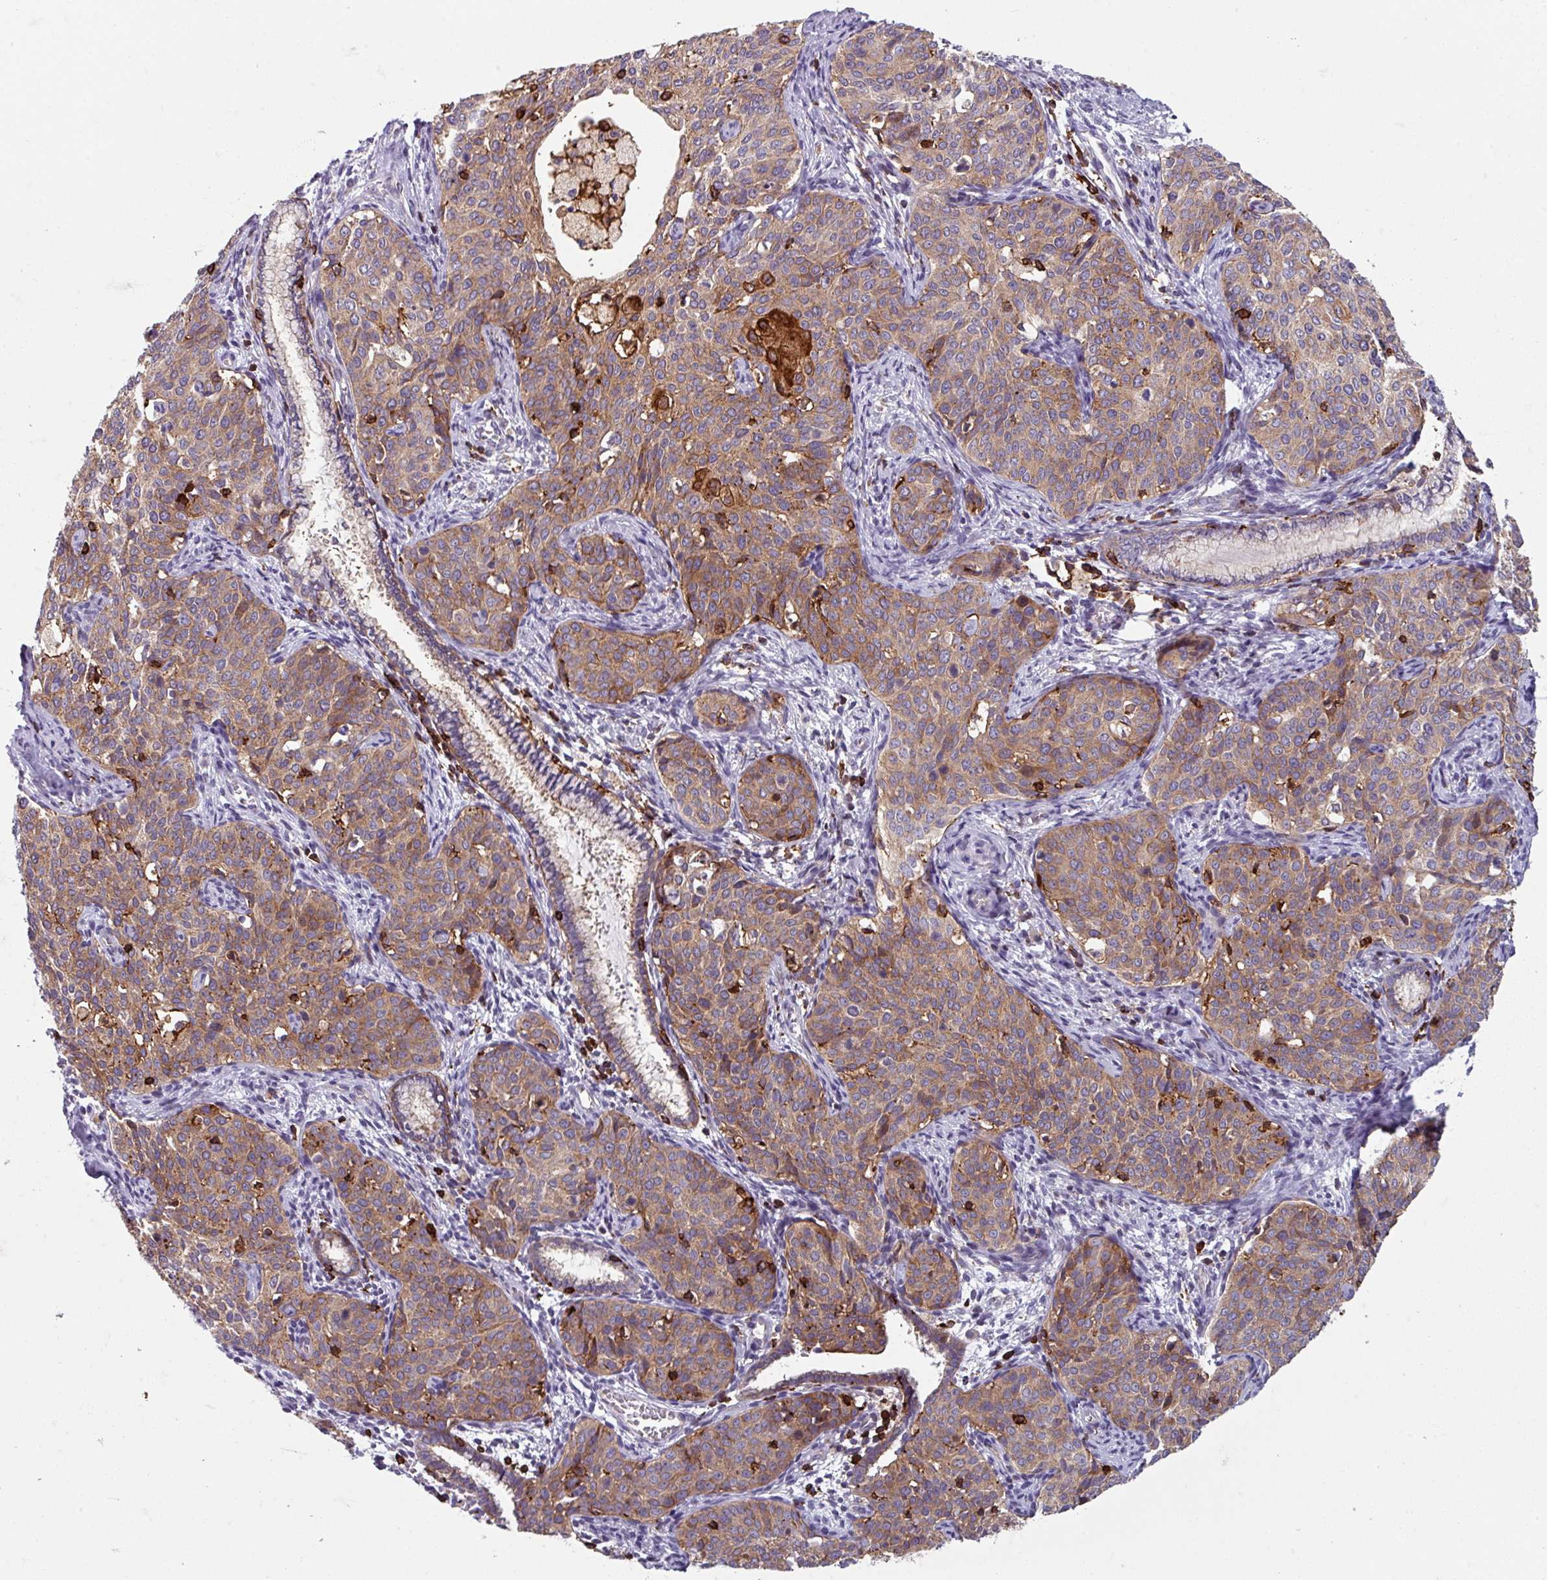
{"staining": {"intensity": "moderate", "quantity": ">75%", "location": "cytoplasmic/membranous"}, "tissue": "cervical cancer", "cell_type": "Tumor cells", "image_type": "cancer", "snomed": [{"axis": "morphology", "description": "Squamous cell carcinoma, NOS"}, {"axis": "topography", "description": "Cervix"}], "caption": "Protein analysis of squamous cell carcinoma (cervical) tissue shows moderate cytoplasmic/membranous positivity in about >75% of tumor cells. The protein of interest is shown in brown color, while the nuclei are stained blue.", "gene": "NEDD9", "patient": {"sex": "female", "age": 44}}